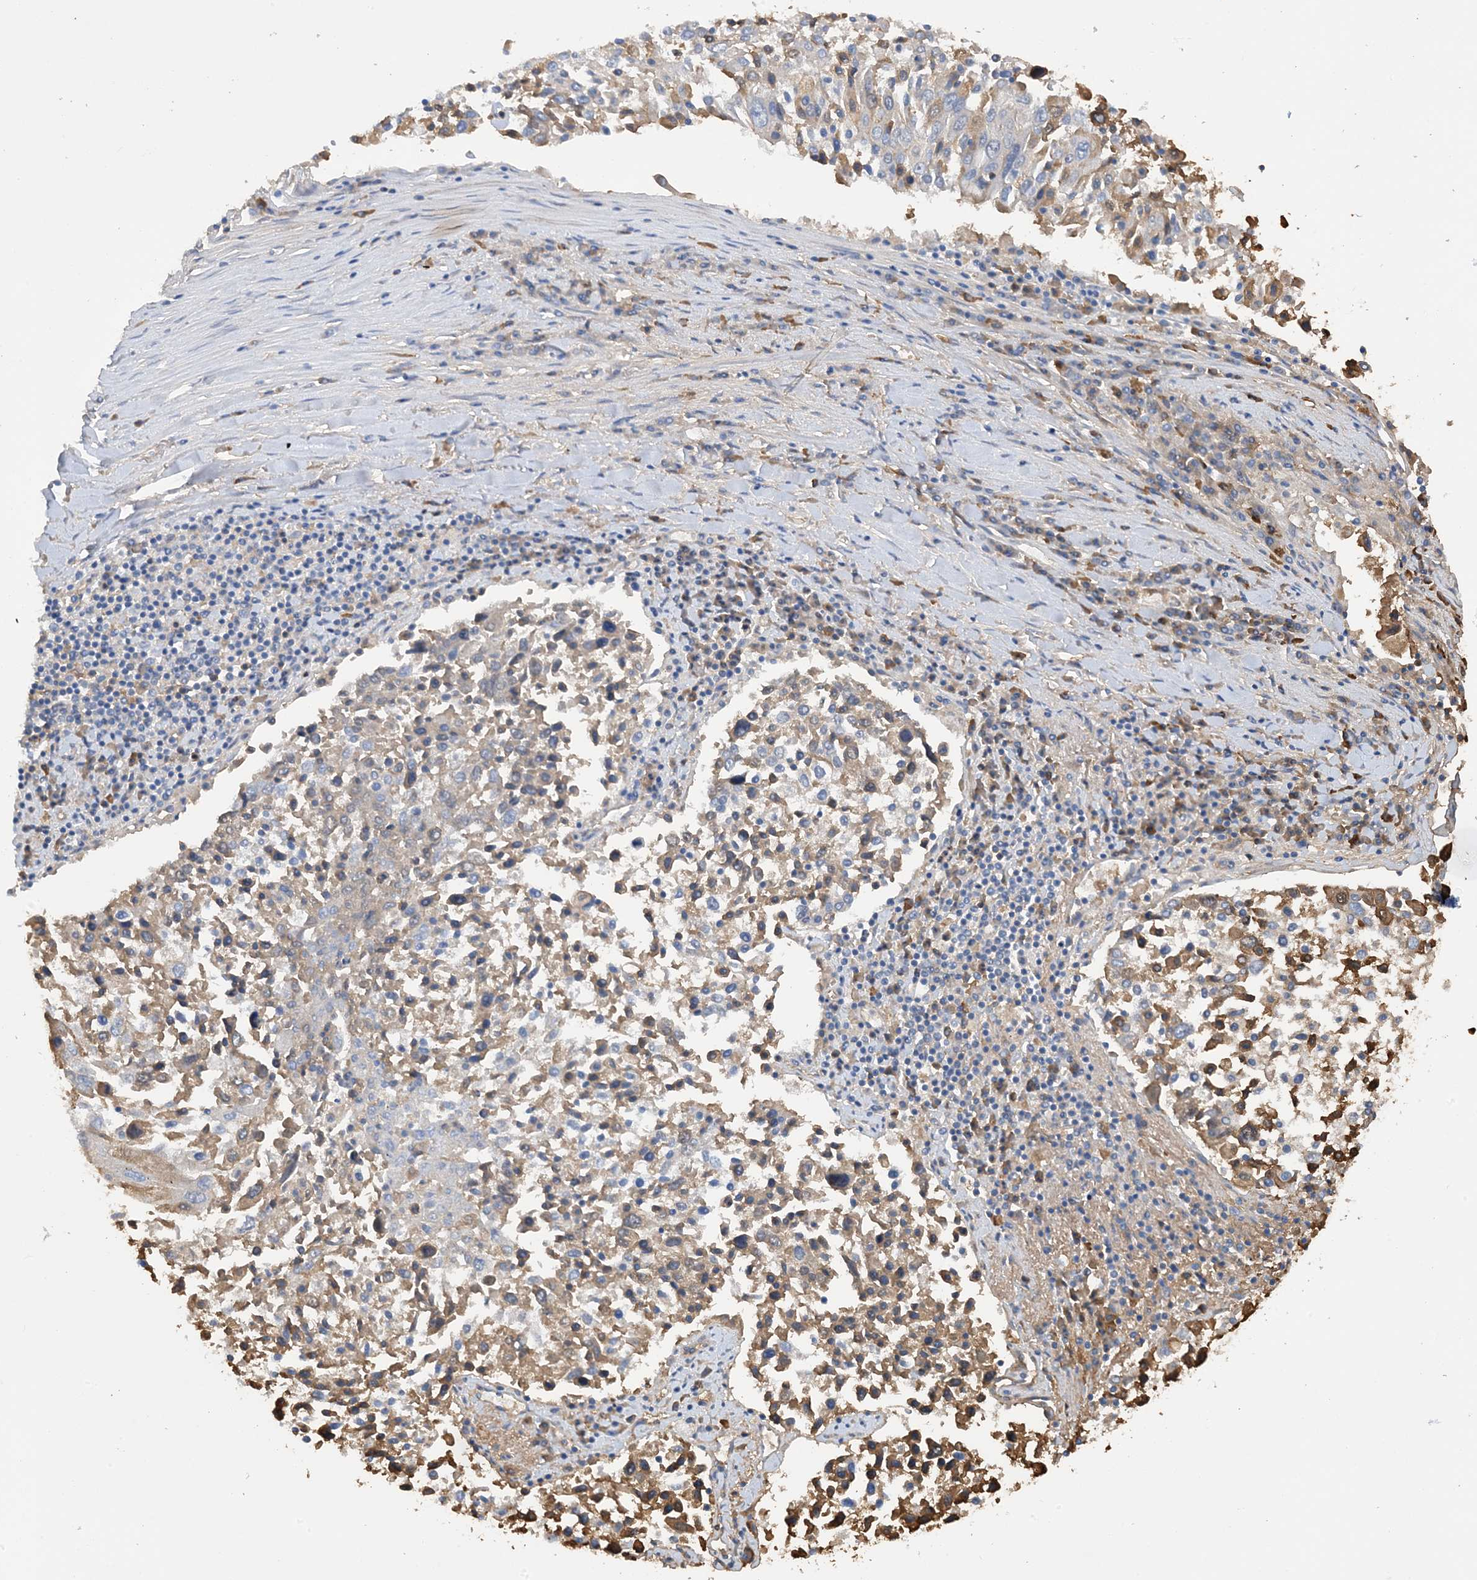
{"staining": {"intensity": "moderate", "quantity": "25%-75%", "location": "cytoplasmic/membranous"}, "tissue": "lung cancer", "cell_type": "Tumor cells", "image_type": "cancer", "snomed": [{"axis": "morphology", "description": "Squamous cell carcinoma, NOS"}, {"axis": "topography", "description": "Lung"}], "caption": "Lung squamous cell carcinoma stained with a brown dye displays moderate cytoplasmic/membranous positive positivity in about 25%-75% of tumor cells.", "gene": "SLC5A11", "patient": {"sex": "male", "age": 65}}